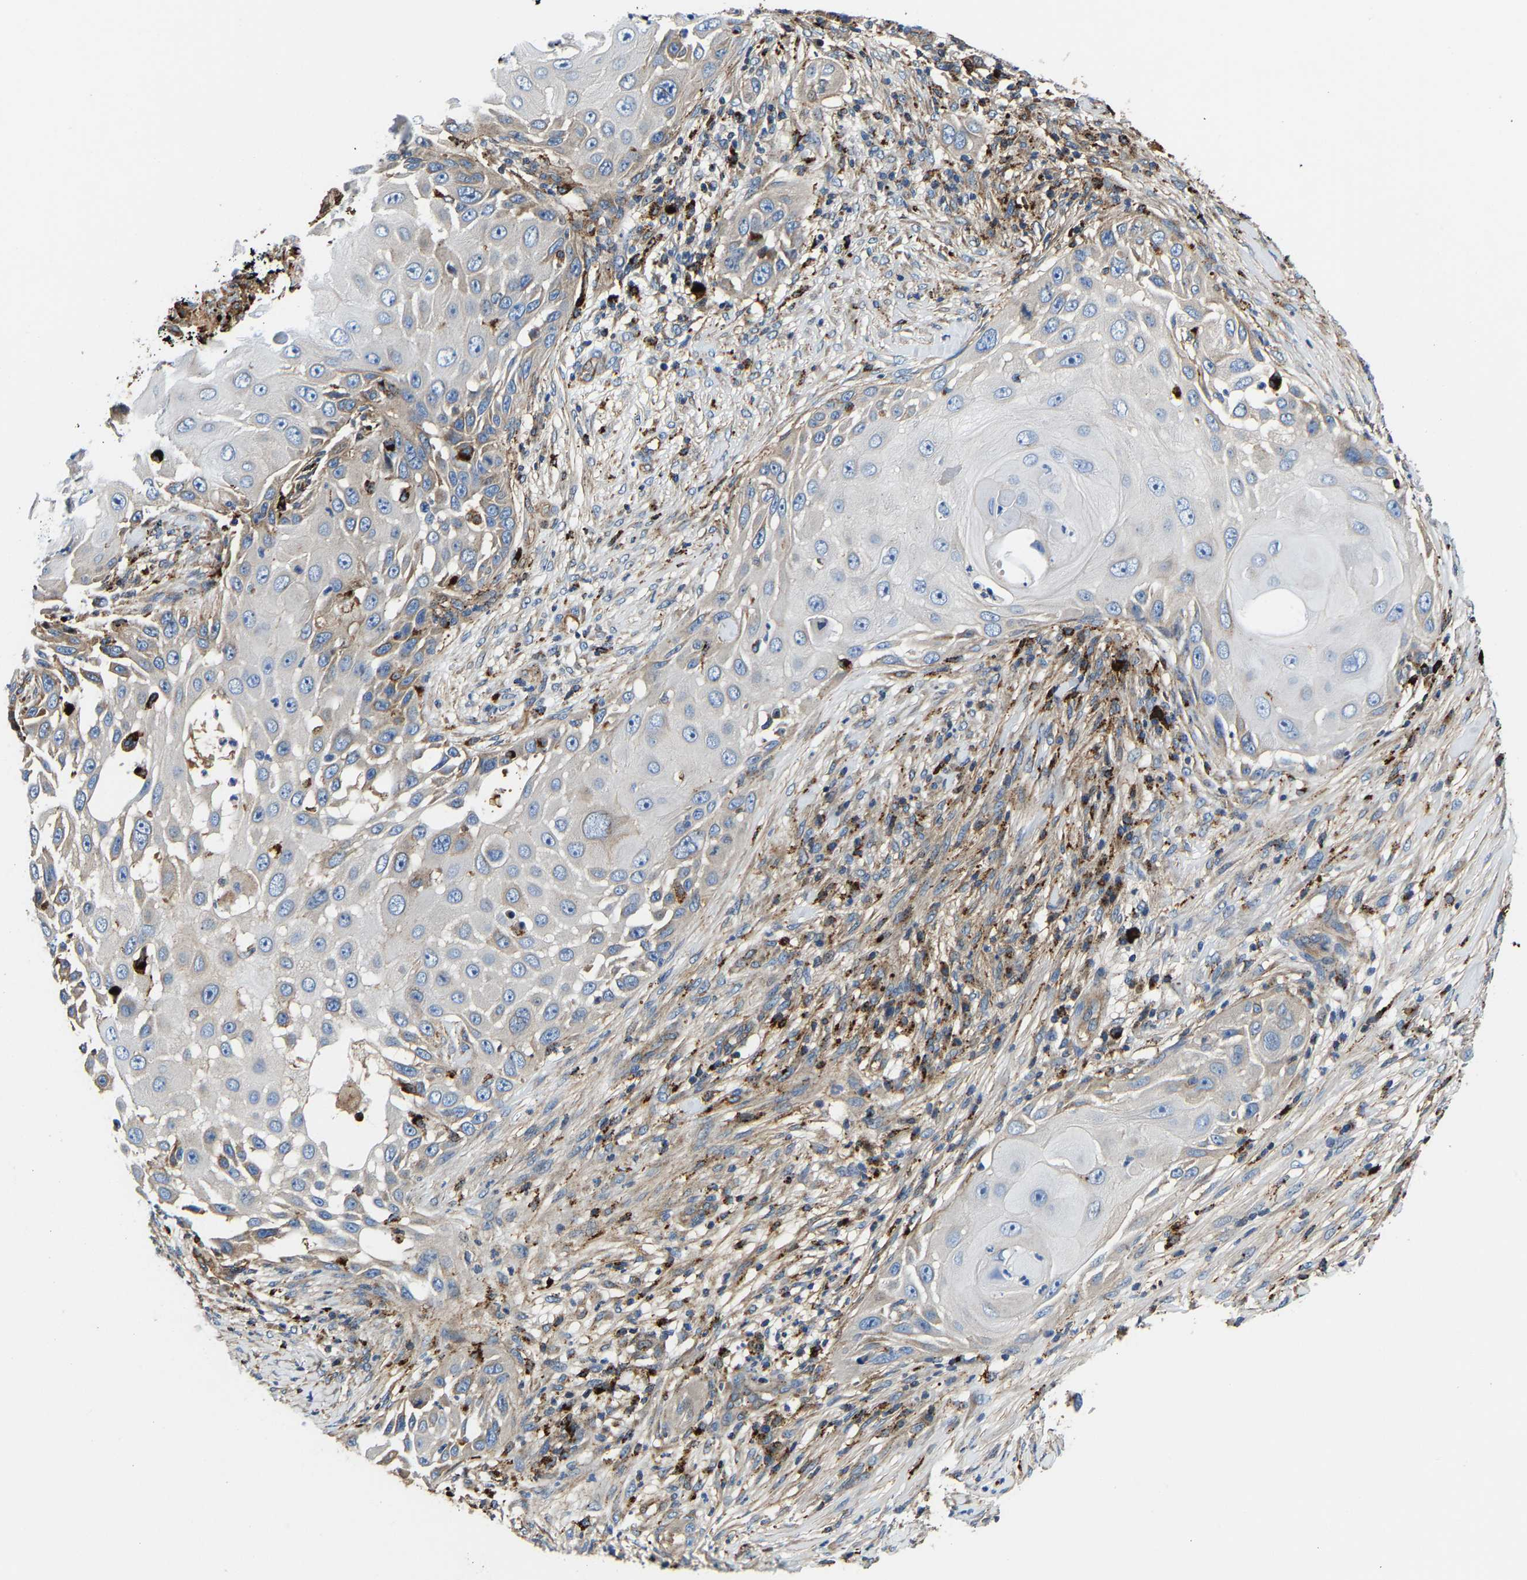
{"staining": {"intensity": "strong", "quantity": "25%-75%", "location": "cytoplasmic/membranous"}, "tissue": "skin cancer", "cell_type": "Tumor cells", "image_type": "cancer", "snomed": [{"axis": "morphology", "description": "Squamous cell carcinoma, NOS"}, {"axis": "topography", "description": "Skin"}], "caption": "A high-resolution histopathology image shows immunohistochemistry (IHC) staining of skin squamous cell carcinoma, which reveals strong cytoplasmic/membranous positivity in approximately 25%-75% of tumor cells.", "gene": "DPP7", "patient": {"sex": "female", "age": 44}}